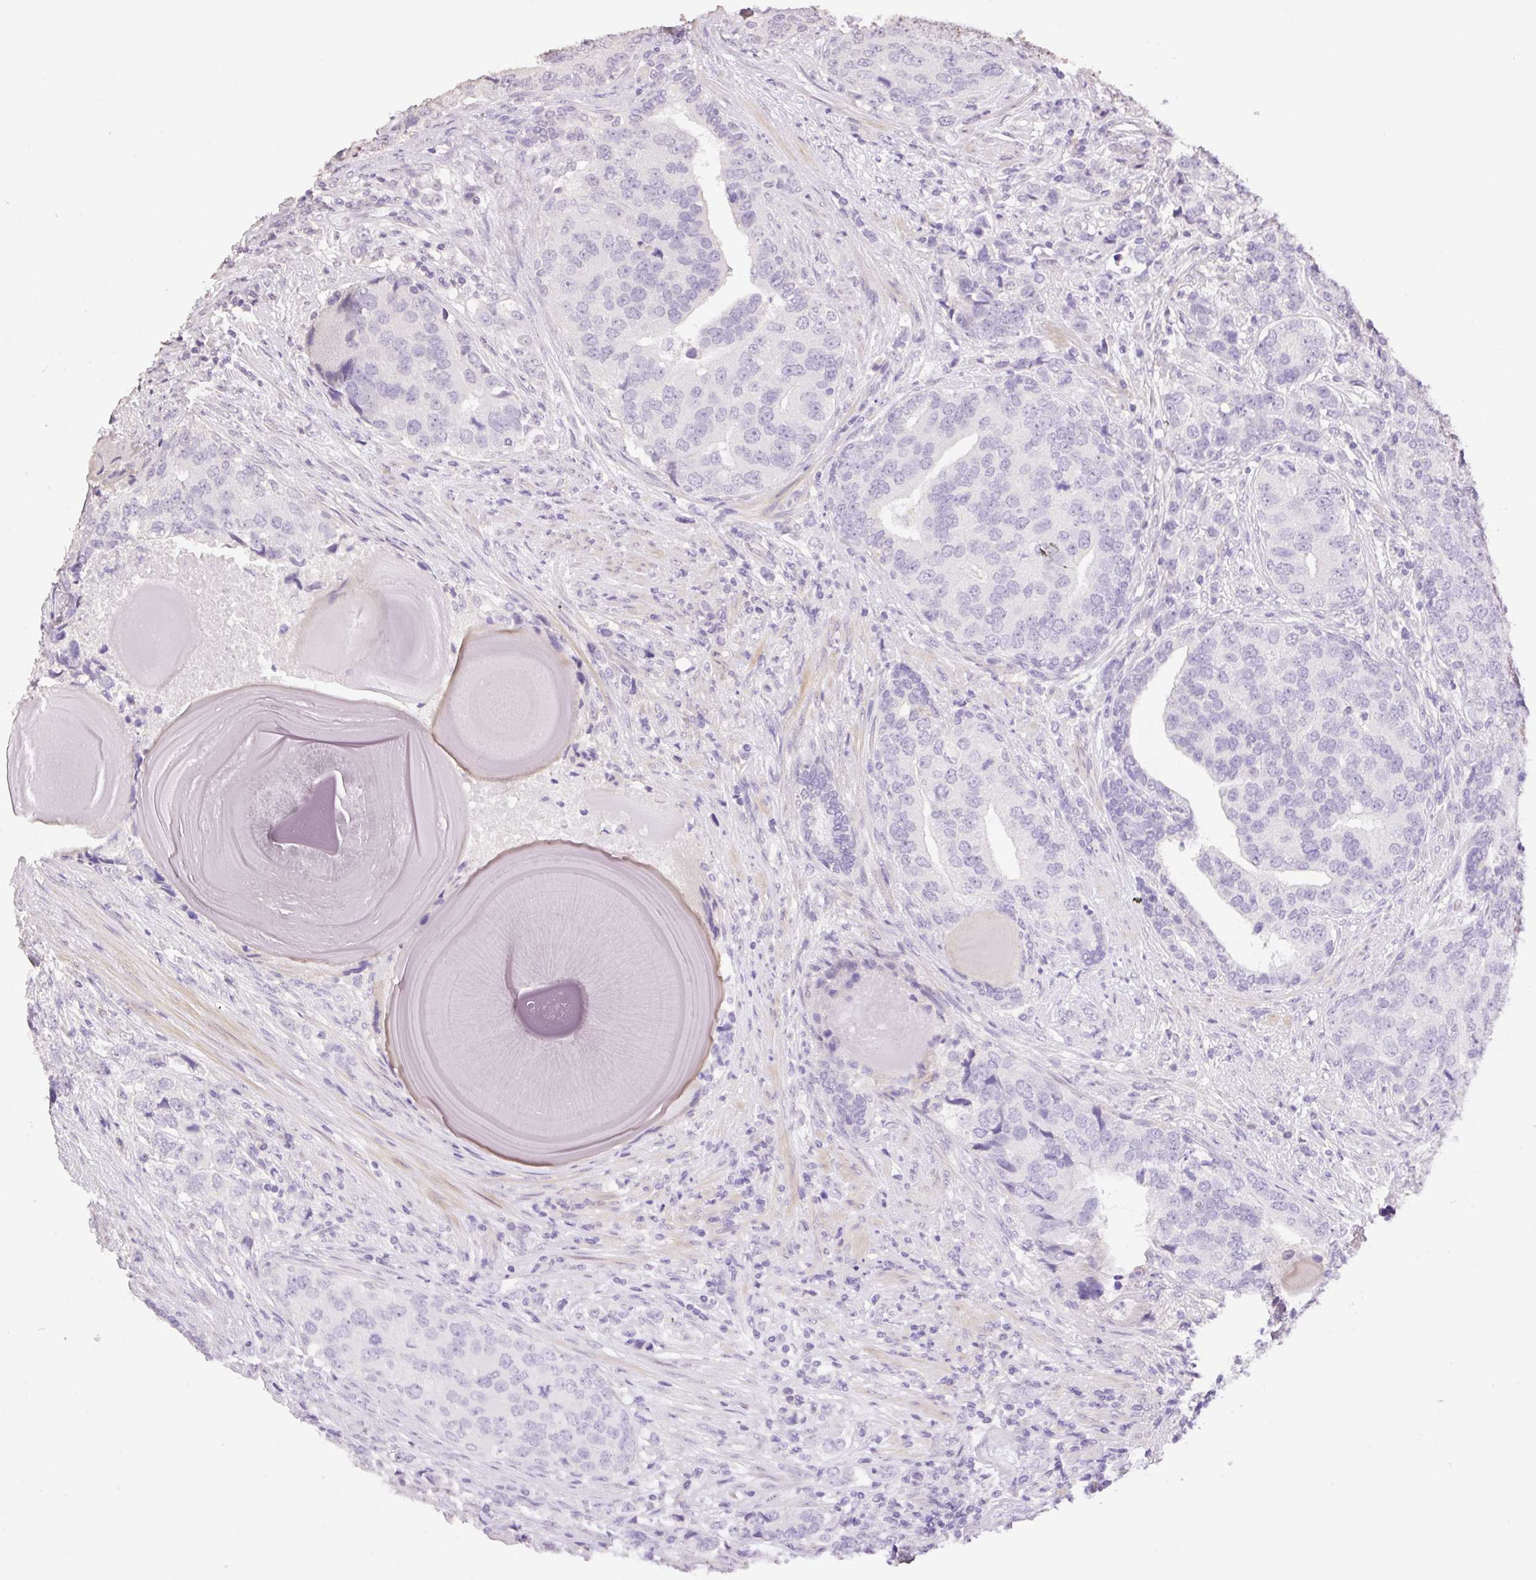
{"staining": {"intensity": "negative", "quantity": "none", "location": "none"}, "tissue": "prostate cancer", "cell_type": "Tumor cells", "image_type": "cancer", "snomed": [{"axis": "morphology", "description": "Adenocarcinoma, High grade"}, {"axis": "topography", "description": "Prostate"}], "caption": "Human high-grade adenocarcinoma (prostate) stained for a protein using IHC demonstrates no staining in tumor cells.", "gene": "HCRTR2", "patient": {"sex": "male", "age": 68}}